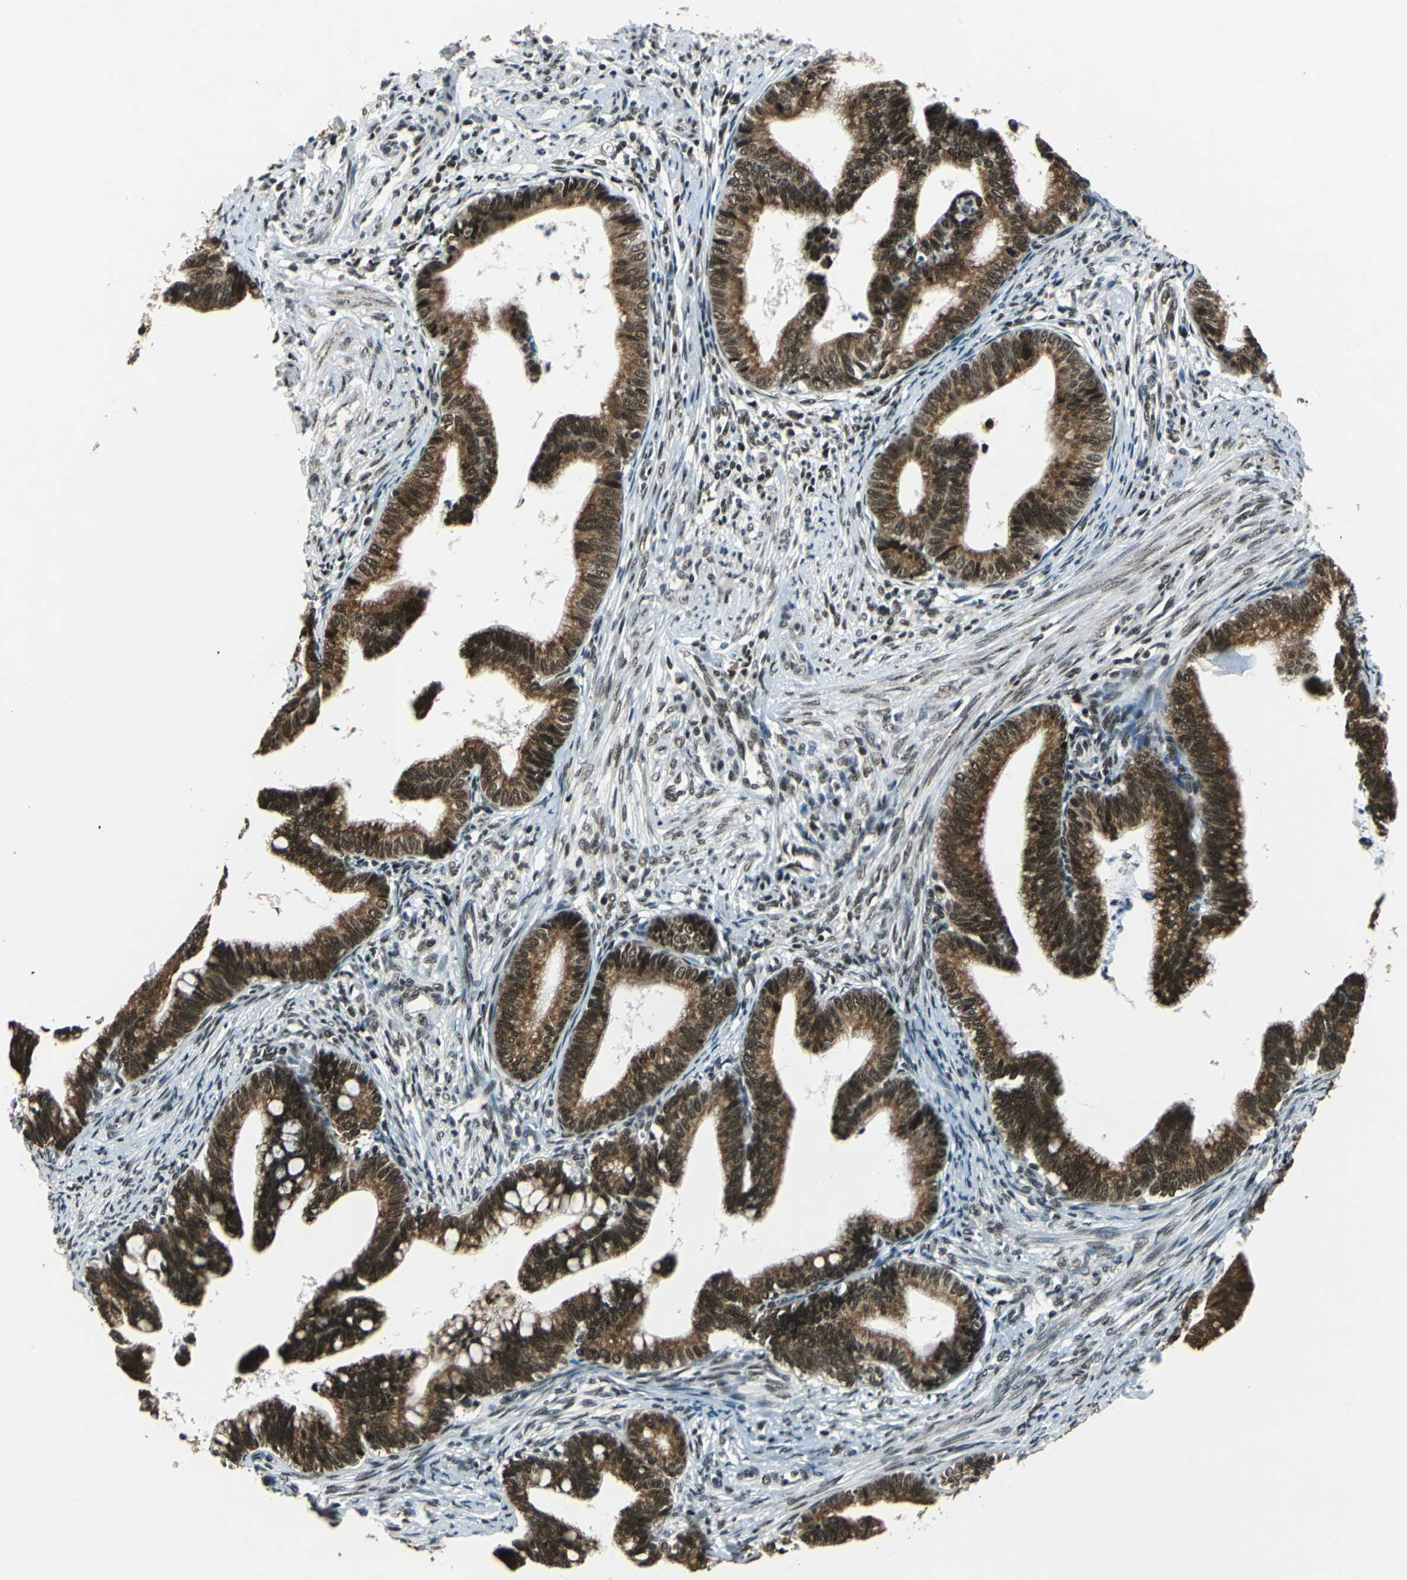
{"staining": {"intensity": "strong", "quantity": ">75%", "location": "cytoplasmic/membranous"}, "tissue": "cervical cancer", "cell_type": "Tumor cells", "image_type": "cancer", "snomed": [{"axis": "morphology", "description": "Adenocarcinoma, NOS"}, {"axis": "topography", "description": "Cervix"}], "caption": "IHC photomicrograph of neoplastic tissue: human cervical cancer stained using immunohistochemistry (IHC) demonstrates high levels of strong protein expression localized specifically in the cytoplasmic/membranous of tumor cells, appearing as a cytoplasmic/membranous brown color.", "gene": "BCLAF1", "patient": {"sex": "female", "age": 36}}